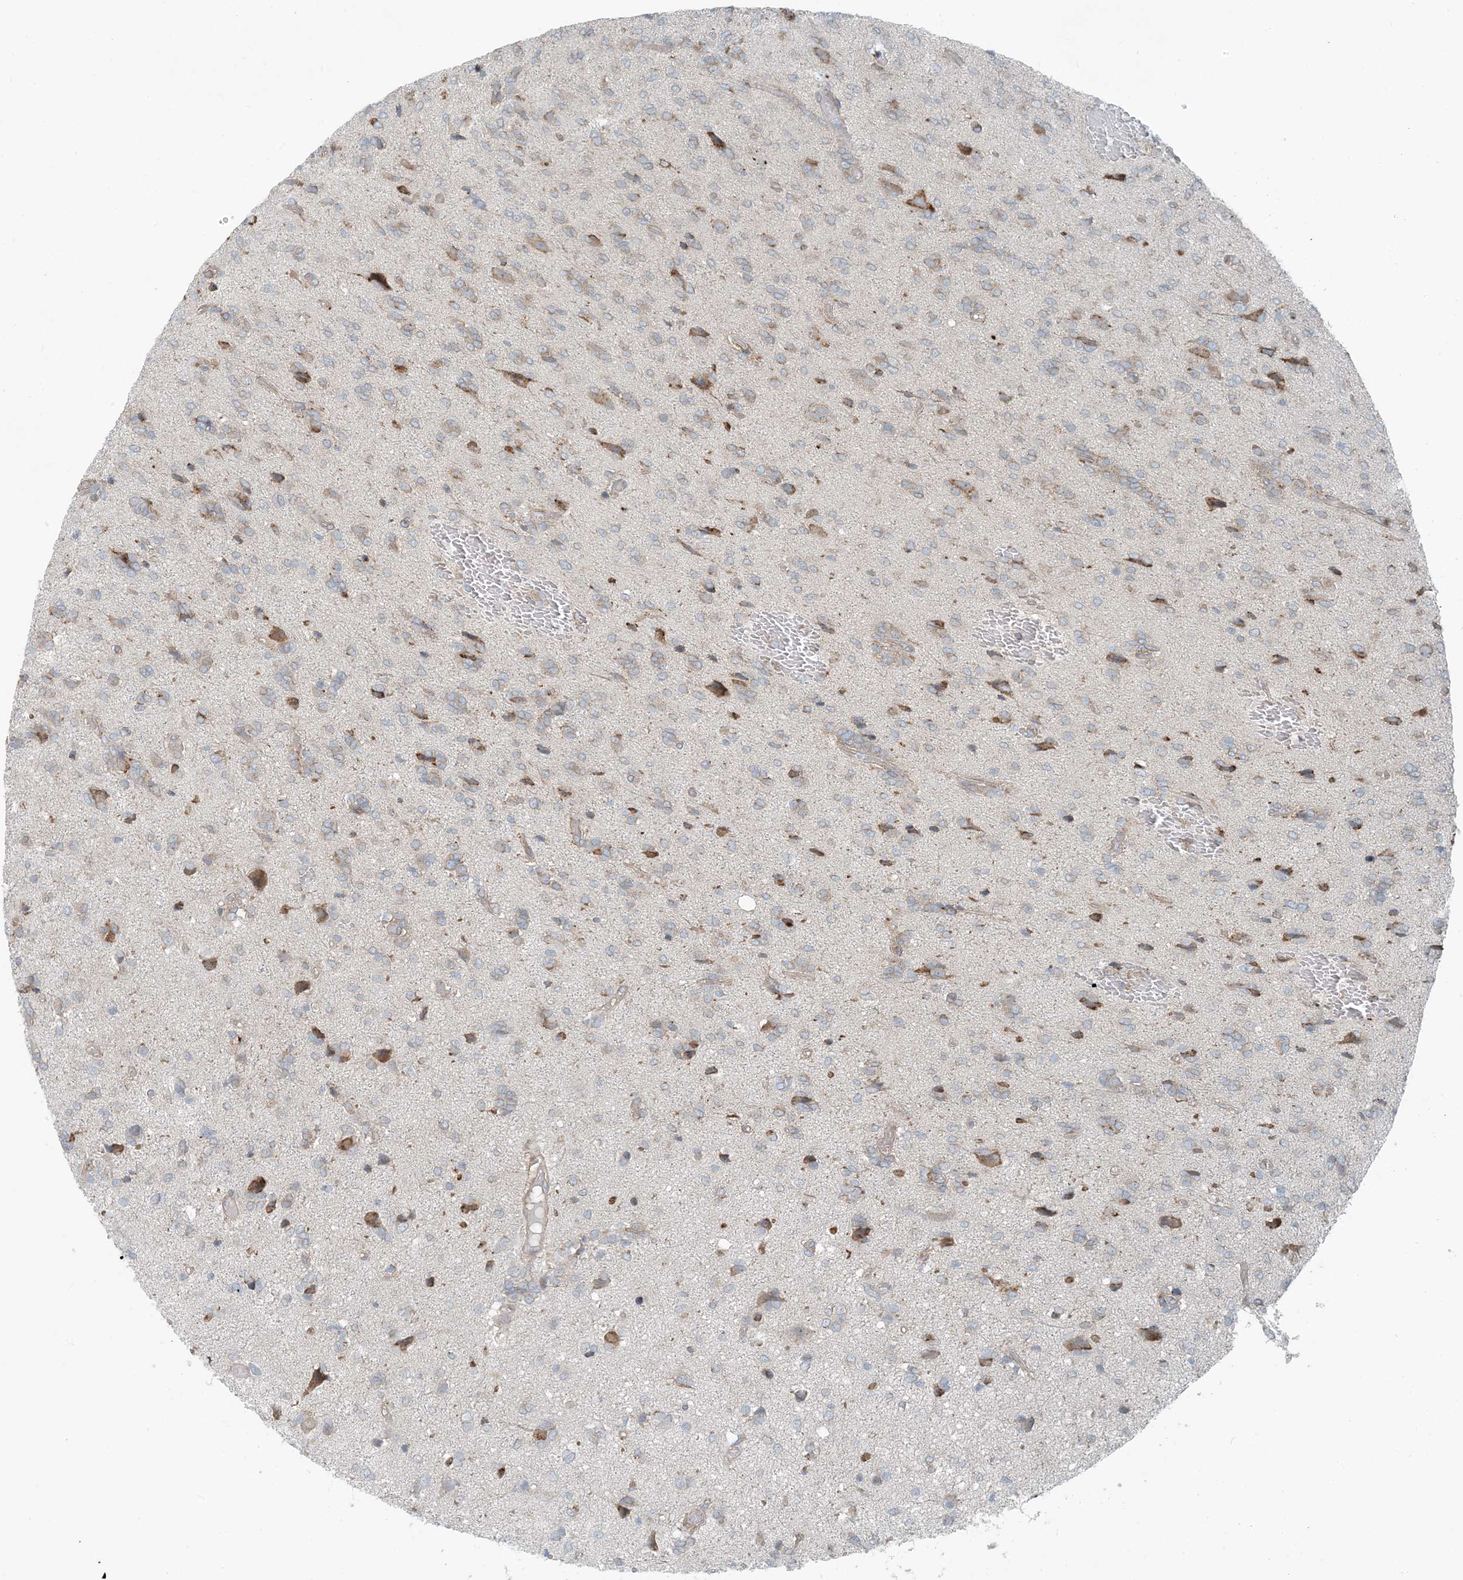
{"staining": {"intensity": "weak", "quantity": "<25%", "location": "cytoplasmic/membranous"}, "tissue": "glioma", "cell_type": "Tumor cells", "image_type": "cancer", "snomed": [{"axis": "morphology", "description": "Glioma, malignant, High grade"}, {"axis": "topography", "description": "Brain"}], "caption": "Immunohistochemistry of high-grade glioma (malignant) displays no positivity in tumor cells.", "gene": "CERKL", "patient": {"sex": "female", "age": 59}}